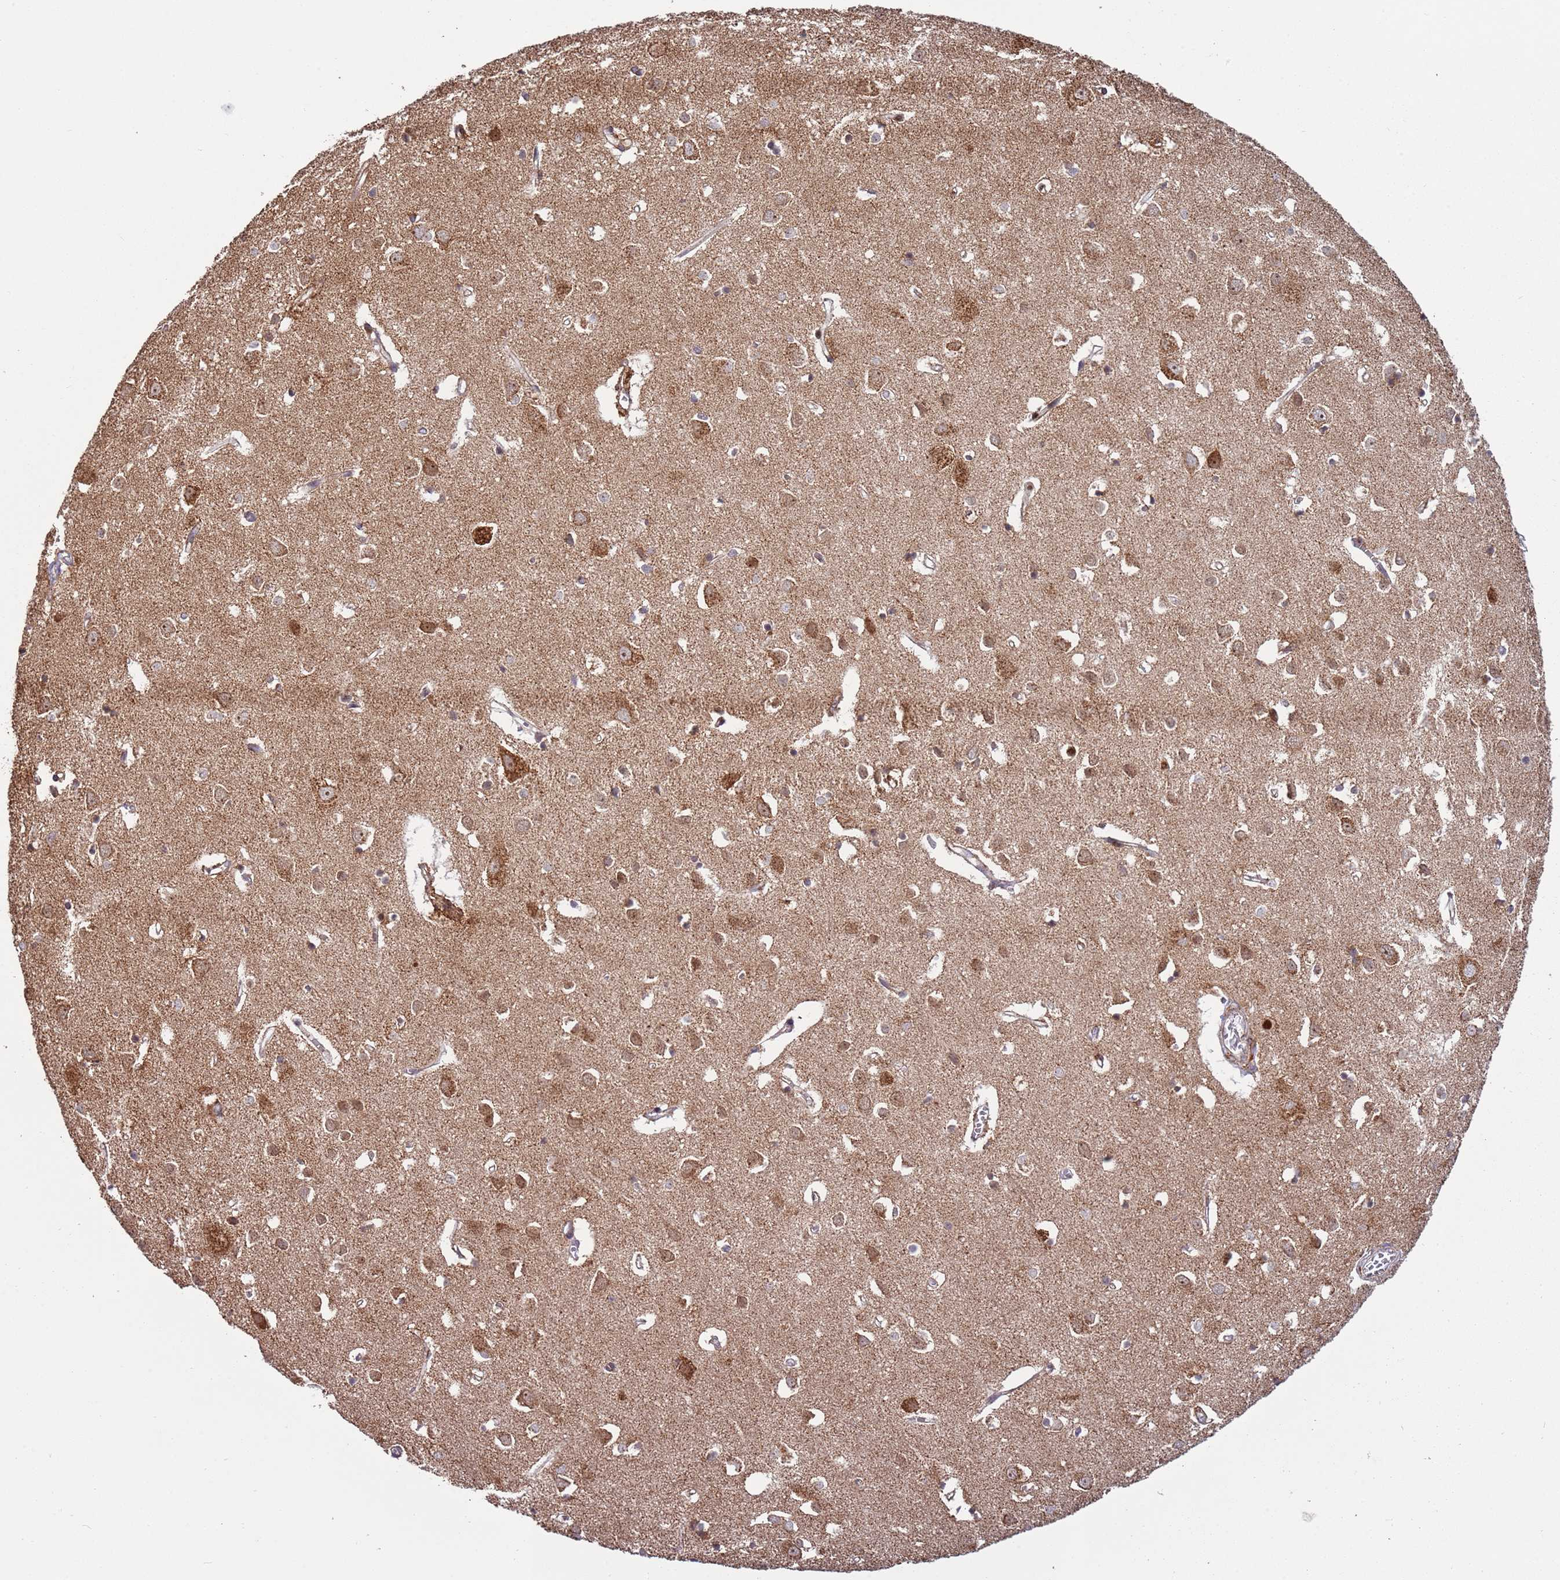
{"staining": {"intensity": "moderate", "quantity": ">75%", "location": "cytoplasmic/membranous"}, "tissue": "cerebral cortex", "cell_type": "Endothelial cells", "image_type": "normal", "snomed": [{"axis": "morphology", "description": "Normal tissue, NOS"}, {"axis": "topography", "description": "Cerebral cortex"}], "caption": "Protein positivity by IHC exhibits moderate cytoplasmic/membranous expression in approximately >75% of endothelial cells in unremarkable cerebral cortex.", "gene": "RCOR2", "patient": {"sex": "female", "age": 64}}